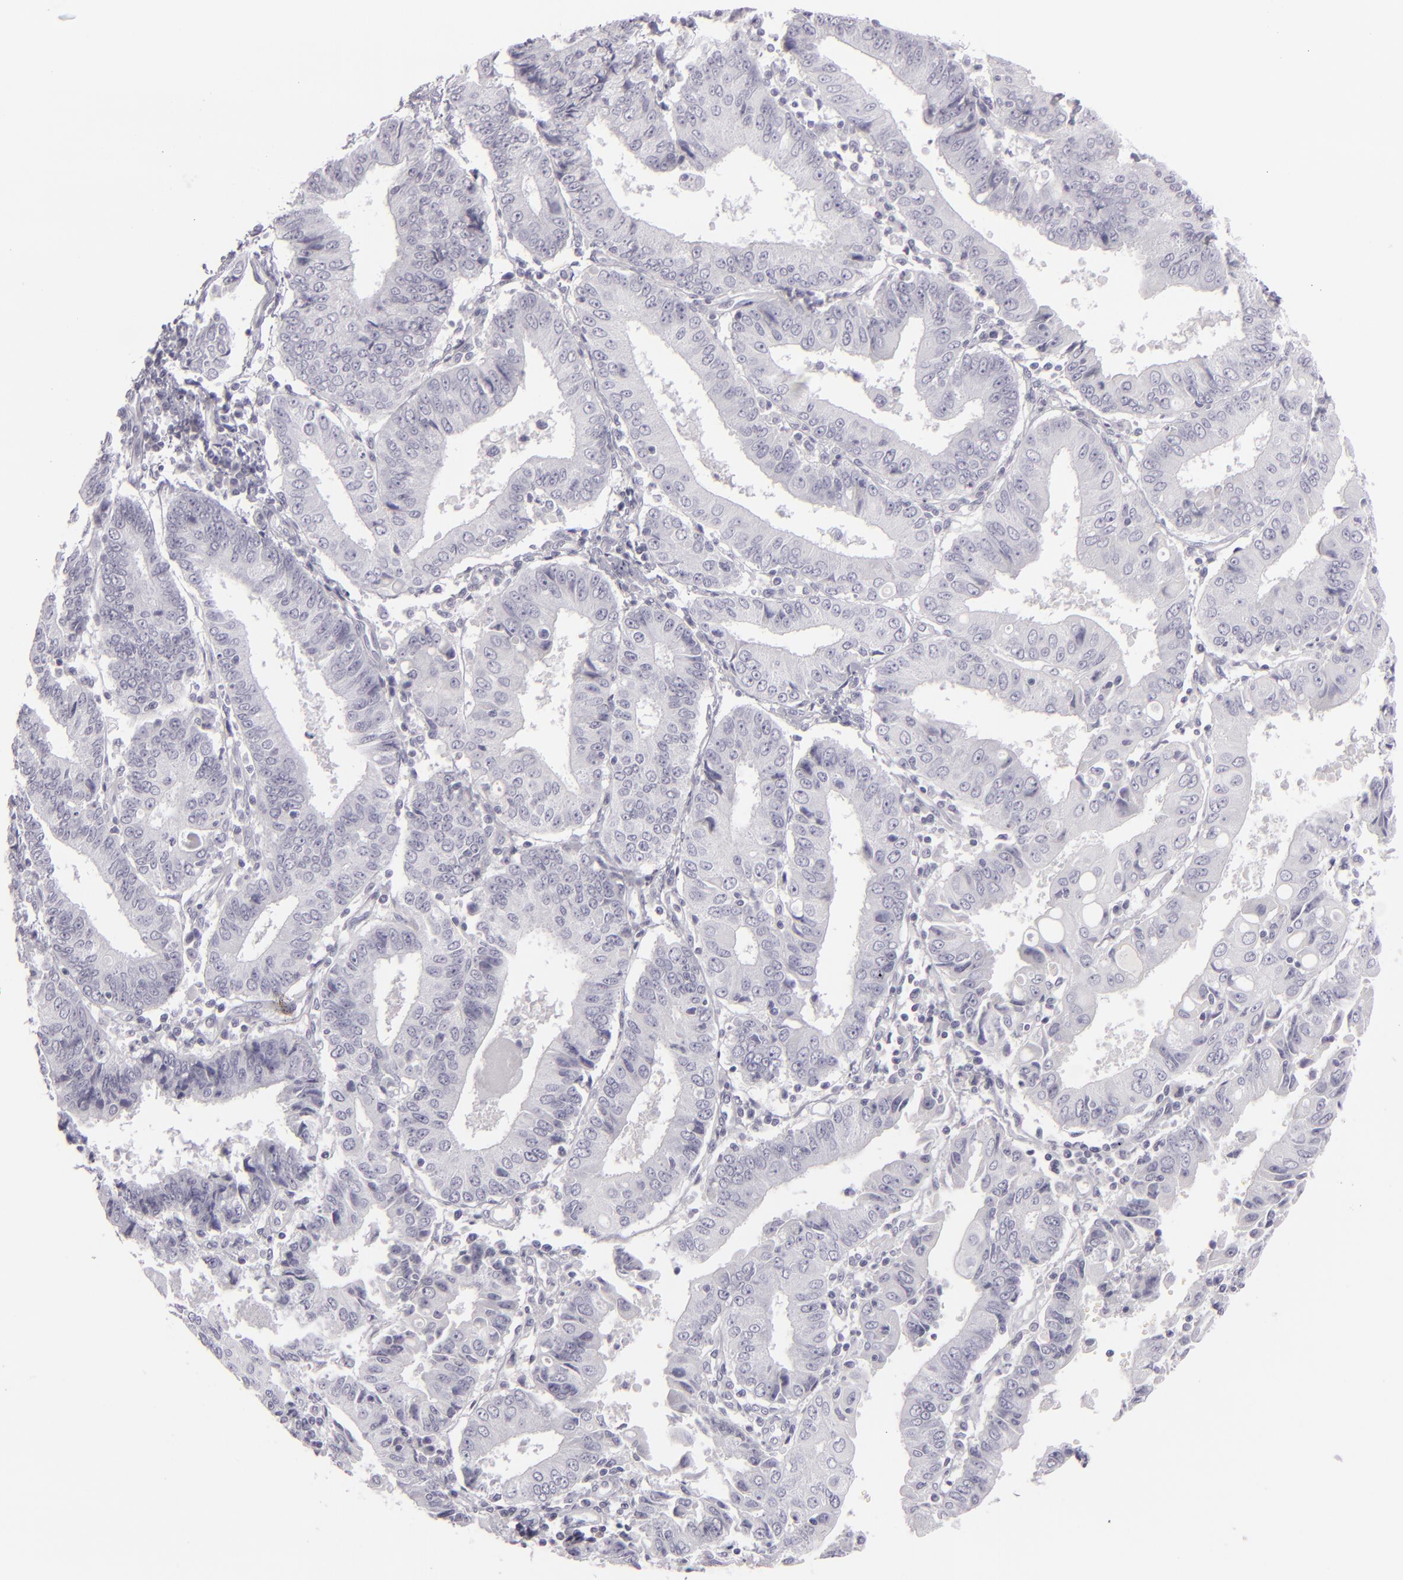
{"staining": {"intensity": "negative", "quantity": "none", "location": "none"}, "tissue": "endometrial cancer", "cell_type": "Tumor cells", "image_type": "cancer", "snomed": [{"axis": "morphology", "description": "Adenocarcinoma, NOS"}, {"axis": "topography", "description": "Endometrium"}], "caption": "This is an immunohistochemistry (IHC) micrograph of human endometrial cancer. There is no staining in tumor cells.", "gene": "CDX2", "patient": {"sex": "female", "age": 75}}